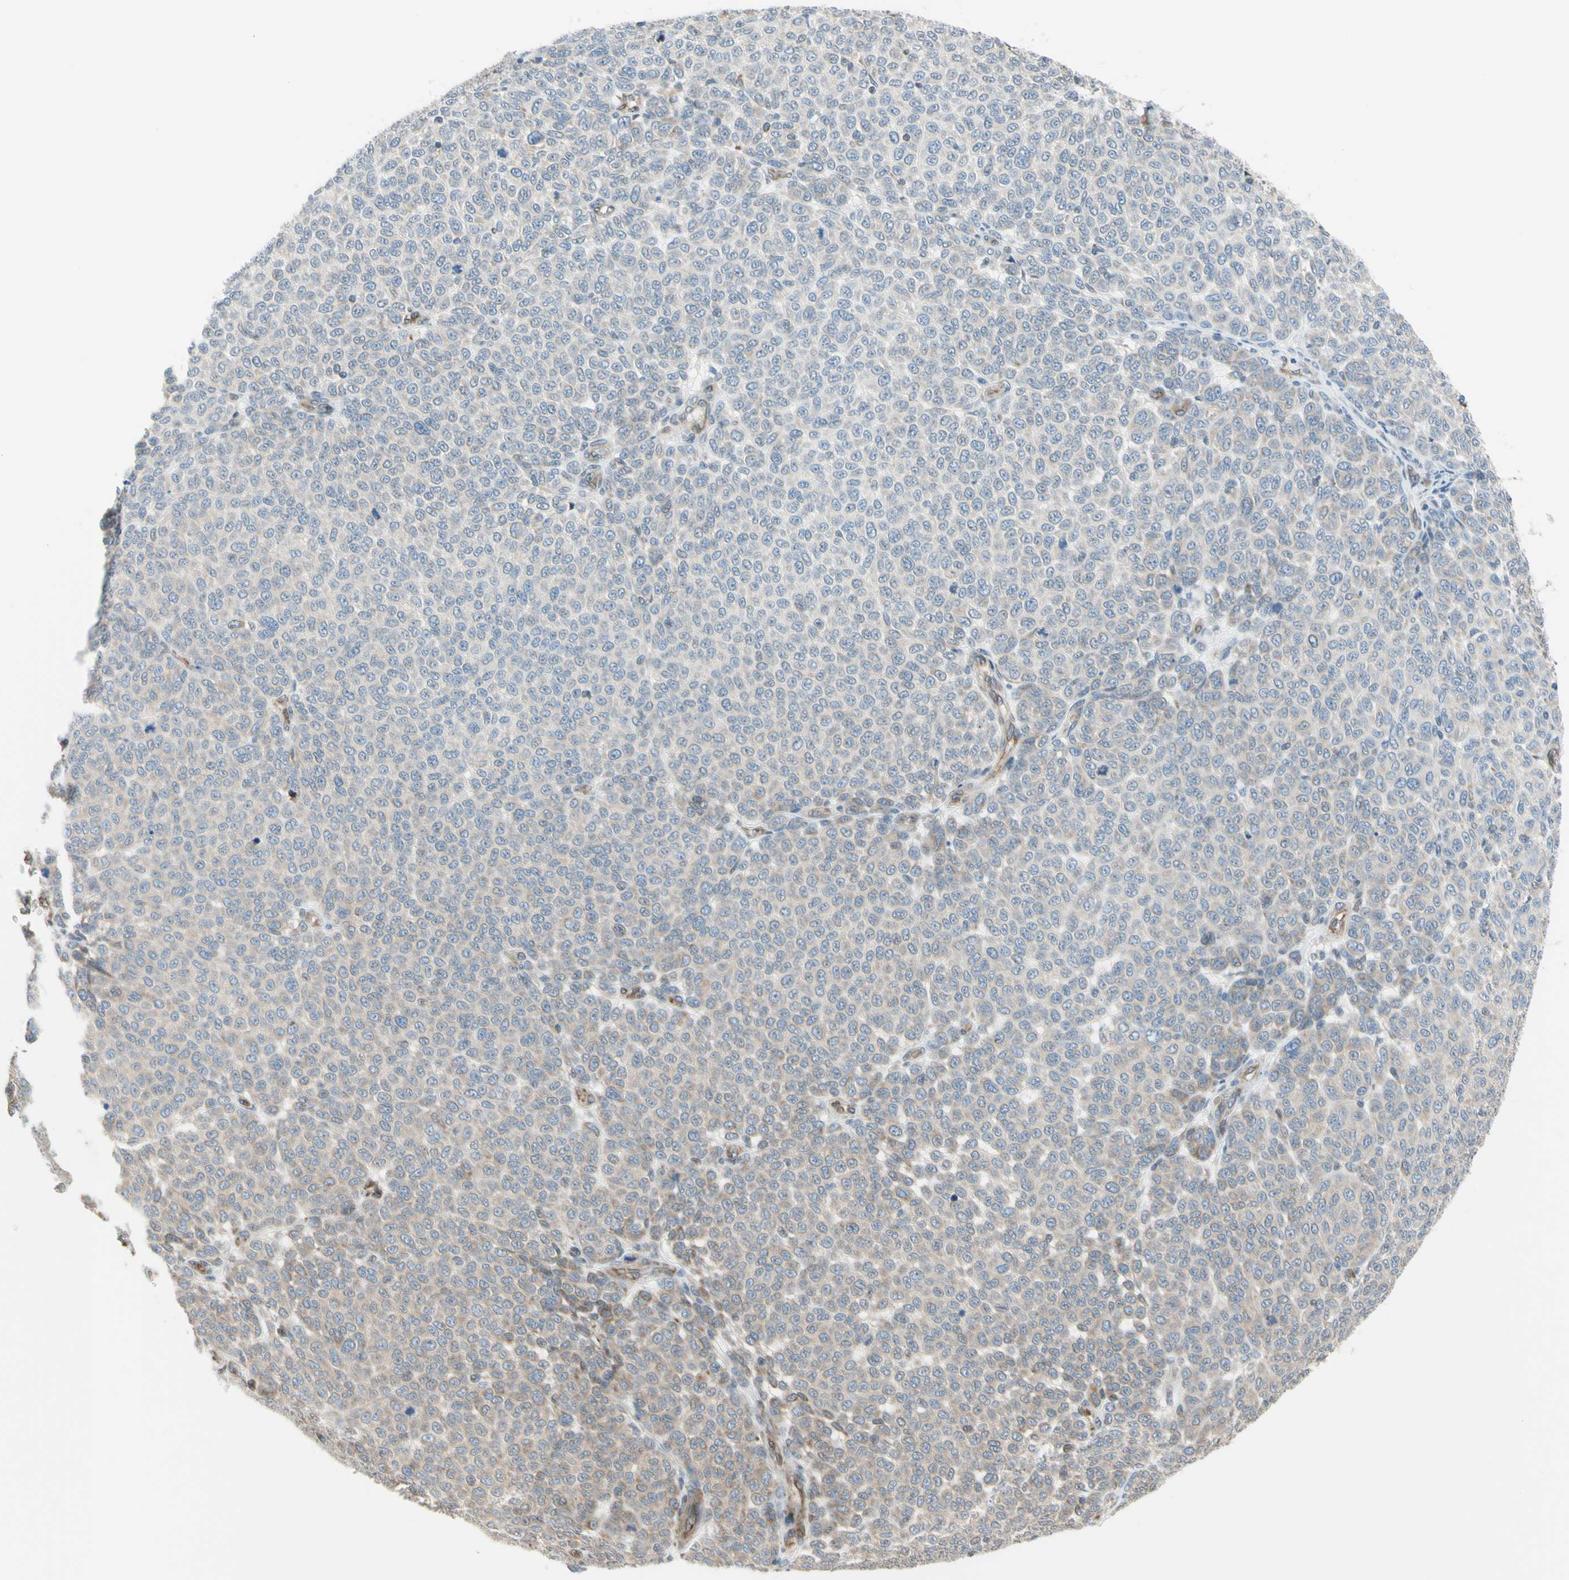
{"staining": {"intensity": "weak", "quantity": ">75%", "location": "cytoplasmic/membranous"}, "tissue": "melanoma", "cell_type": "Tumor cells", "image_type": "cancer", "snomed": [{"axis": "morphology", "description": "Malignant melanoma, NOS"}, {"axis": "topography", "description": "Skin"}], "caption": "Immunohistochemical staining of human melanoma displays weak cytoplasmic/membranous protein positivity in approximately >75% of tumor cells.", "gene": "TRAF2", "patient": {"sex": "male", "age": 59}}